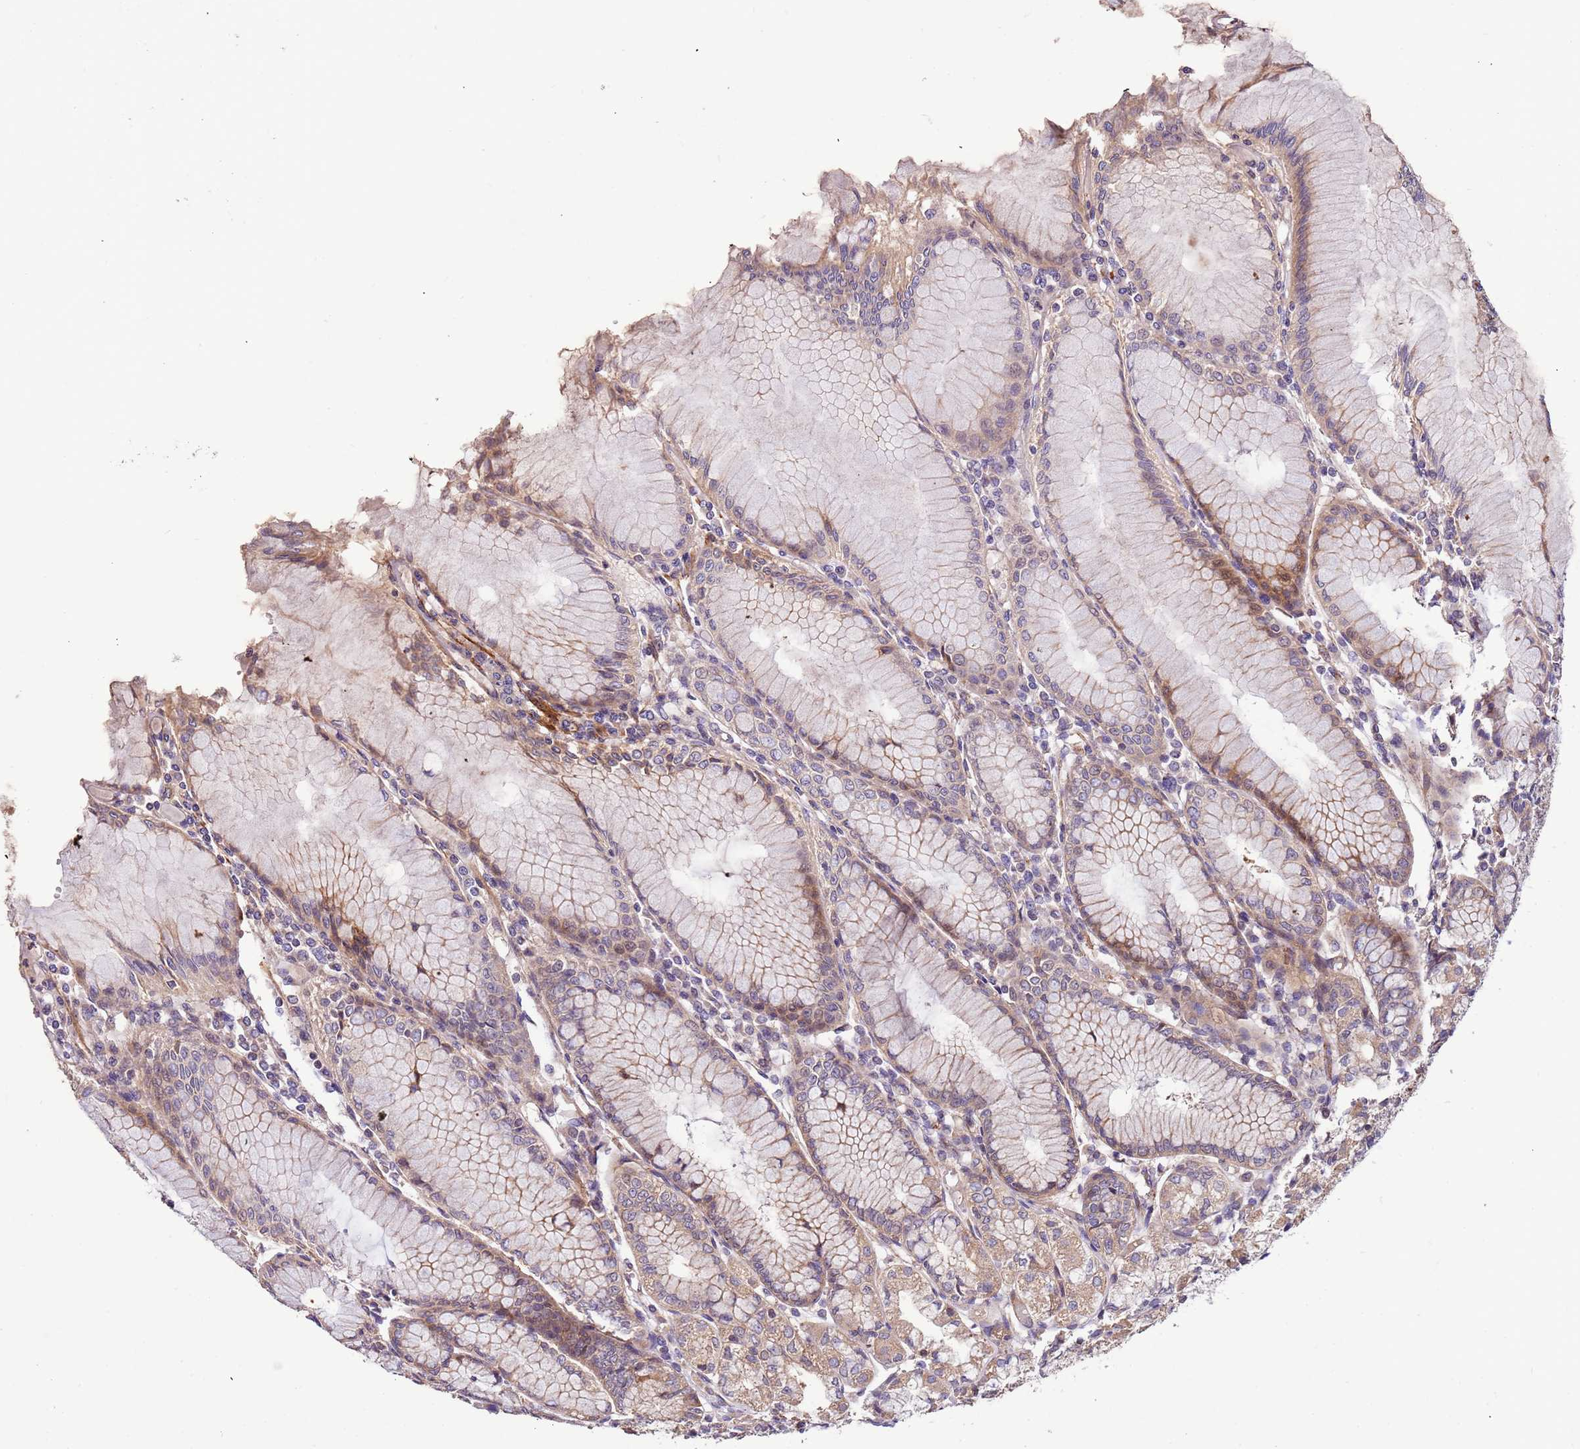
{"staining": {"intensity": "strong", "quantity": "25%-75%", "location": "cytoplasmic/membranous"}, "tissue": "stomach", "cell_type": "Glandular cells", "image_type": "normal", "snomed": [{"axis": "morphology", "description": "Normal tissue, NOS"}, {"axis": "topography", "description": "Stomach"}], "caption": "Glandular cells reveal high levels of strong cytoplasmic/membranous staining in approximately 25%-75% of cells in normal stomach. Immunohistochemistry stains the protein in brown and the nuclei are stained blue.", "gene": "LAMB4", "patient": {"sex": "female", "age": 57}}